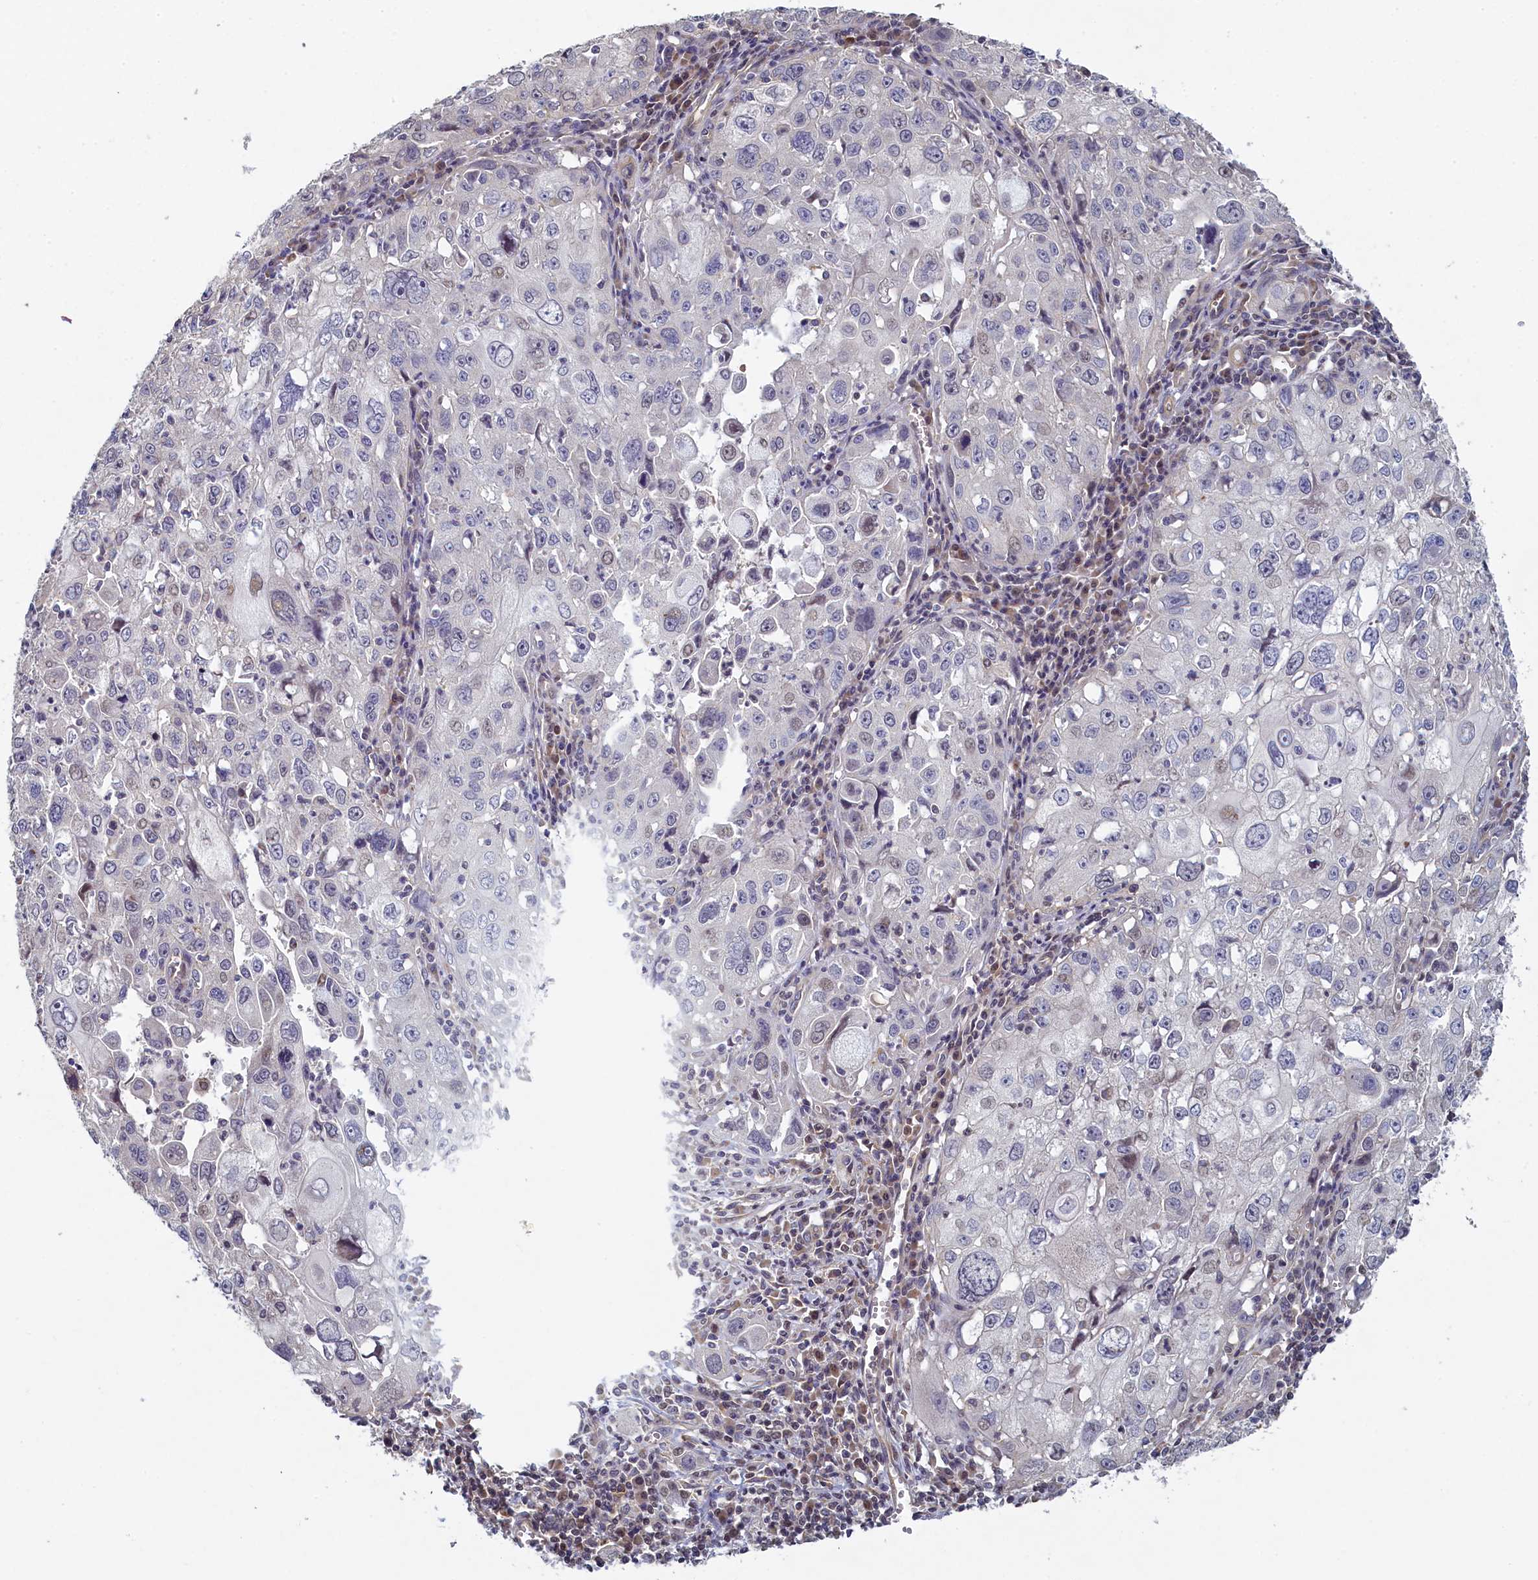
{"staining": {"intensity": "weak", "quantity": "<25%", "location": "nuclear"}, "tissue": "cervical cancer", "cell_type": "Tumor cells", "image_type": "cancer", "snomed": [{"axis": "morphology", "description": "Squamous cell carcinoma, NOS"}, {"axis": "topography", "description": "Cervix"}], "caption": "Immunohistochemical staining of human squamous cell carcinoma (cervical) shows no significant staining in tumor cells.", "gene": "DIXDC1", "patient": {"sex": "female", "age": 42}}